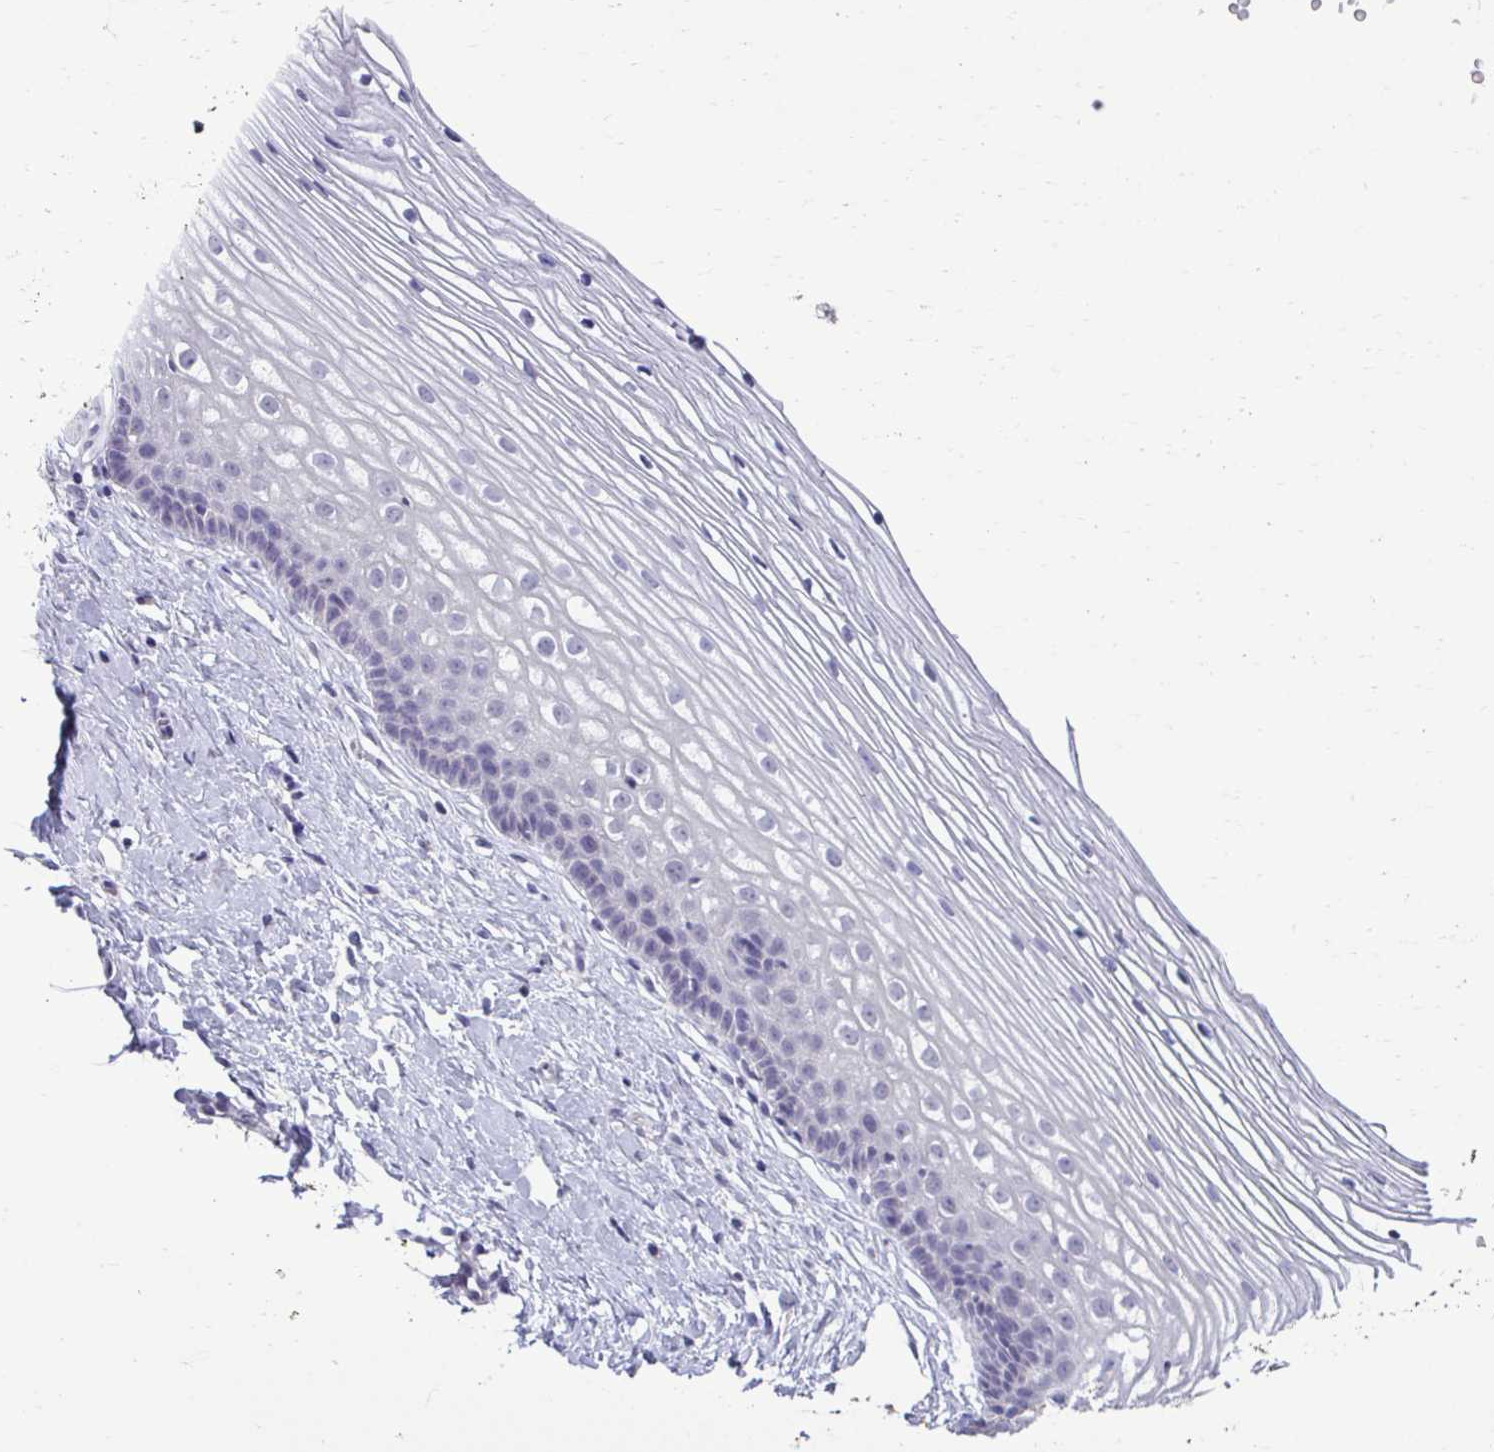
{"staining": {"intensity": "negative", "quantity": "none", "location": "none"}, "tissue": "cervix", "cell_type": "Glandular cells", "image_type": "normal", "snomed": [{"axis": "morphology", "description": "Normal tissue, NOS"}, {"axis": "topography", "description": "Cervix"}], "caption": "Histopathology image shows no significant protein staining in glandular cells of benign cervix.", "gene": "SLC30A3", "patient": {"sex": "female", "age": 40}}